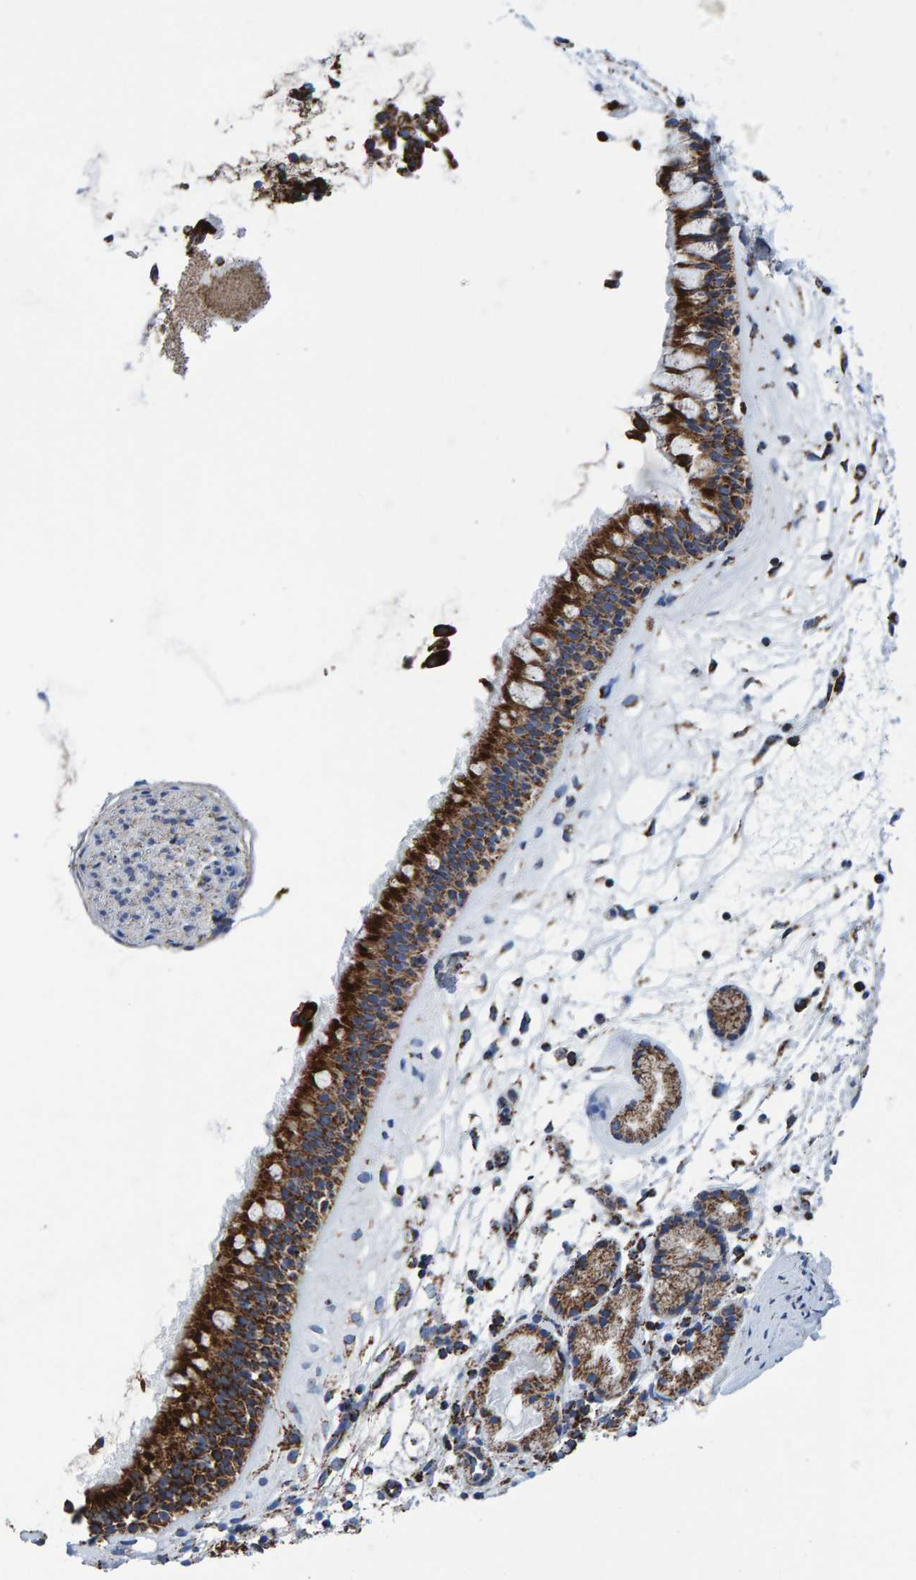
{"staining": {"intensity": "strong", "quantity": ">75%", "location": "cytoplasmic/membranous"}, "tissue": "nasopharynx", "cell_type": "Respiratory epithelial cells", "image_type": "normal", "snomed": [{"axis": "morphology", "description": "Normal tissue, NOS"}, {"axis": "topography", "description": "Nasopharynx"}], "caption": "The image displays a brown stain indicating the presence of a protein in the cytoplasmic/membranous of respiratory epithelial cells in nasopharynx. Using DAB (3,3'-diaminobenzidine) (brown) and hematoxylin (blue) stains, captured at high magnification using brightfield microscopy.", "gene": "ENSG00000262660", "patient": {"sex": "female", "age": 42}}